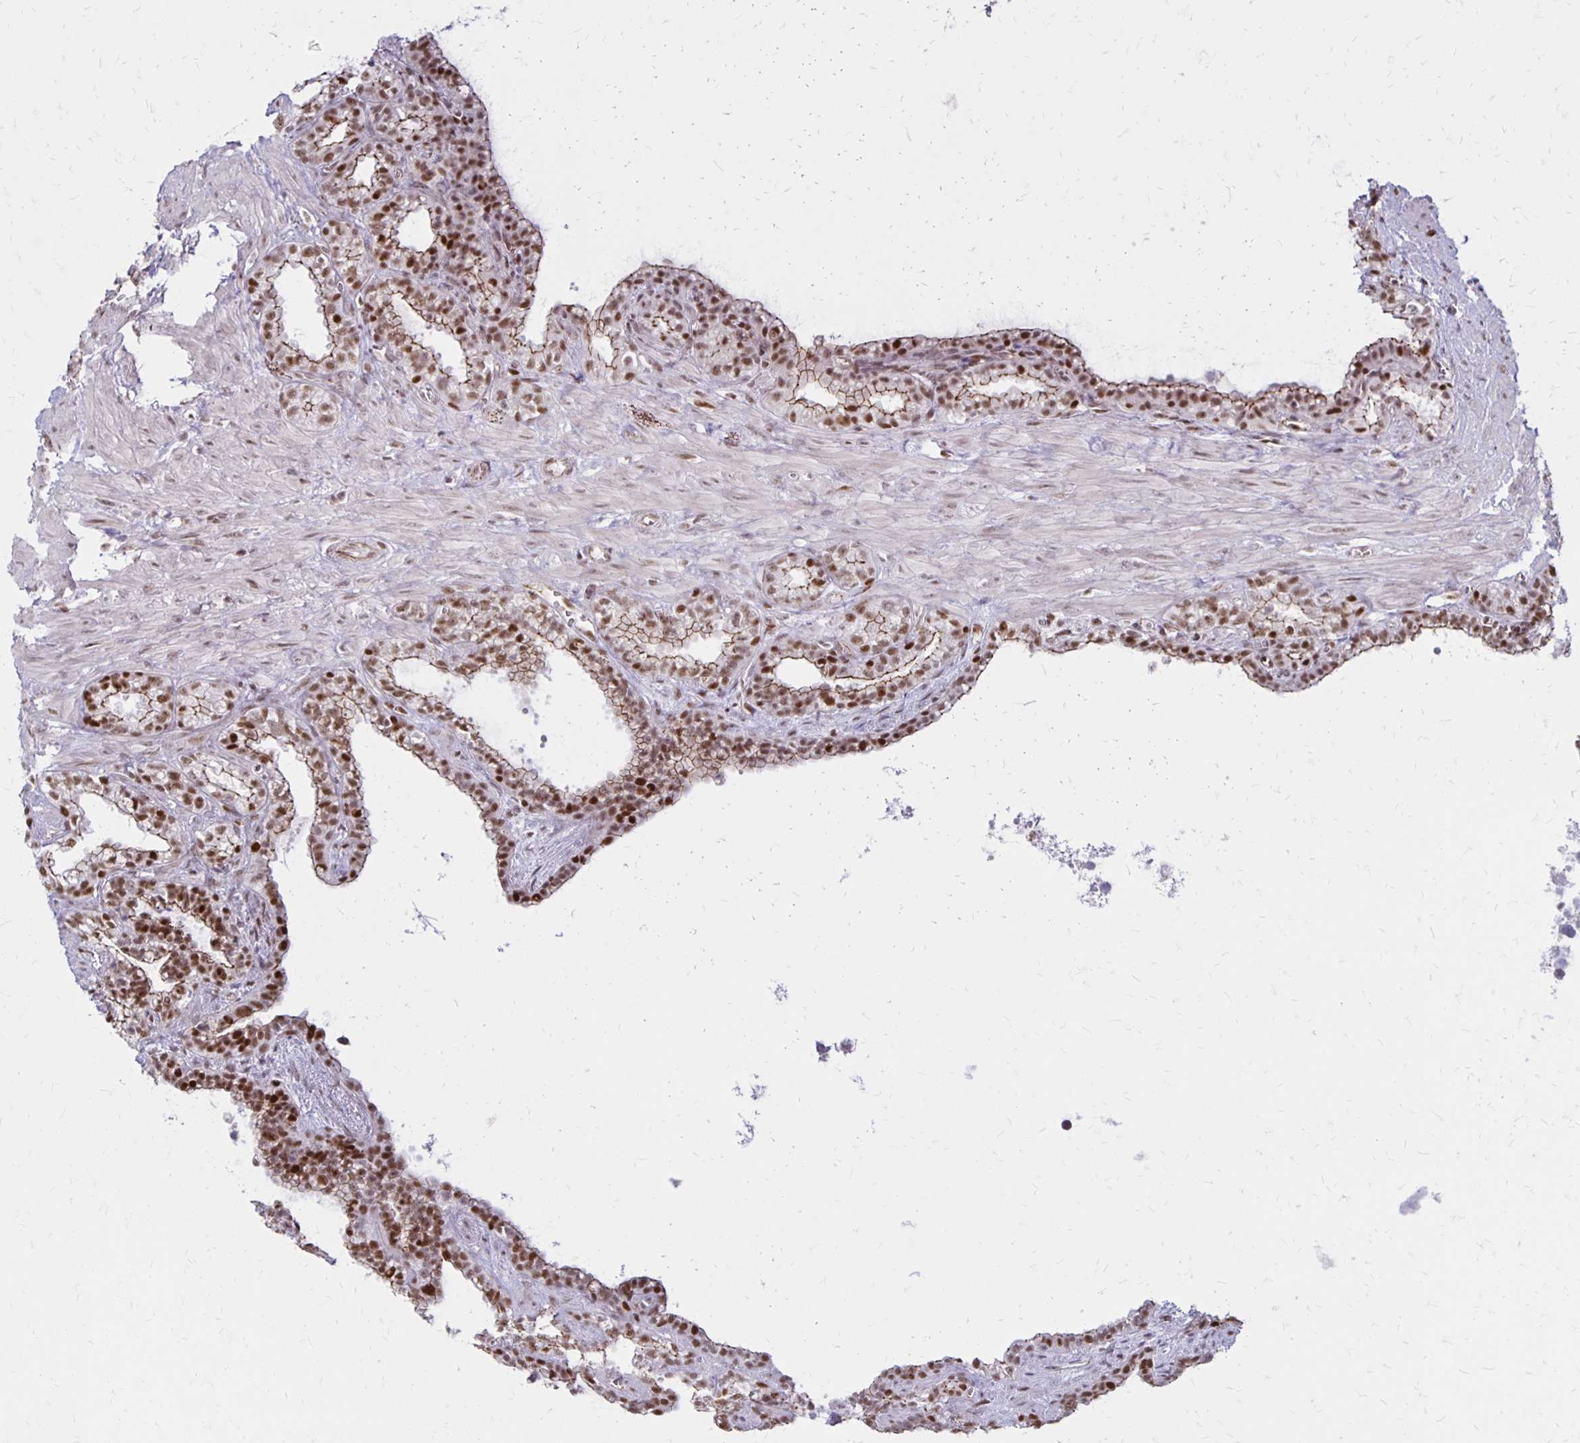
{"staining": {"intensity": "moderate", "quantity": ">75%", "location": "cytoplasmic/membranous,nuclear"}, "tissue": "seminal vesicle", "cell_type": "Glandular cells", "image_type": "normal", "snomed": [{"axis": "morphology", "description": "Normal tissue, NOS"}, {"axis": "topography", "description": "Seminal veicle"}], "caption": "A medium amount of moderate cytoplasmic/membranous,nuclear positivity is seen in about >75% of glandular cells in benign seminal vesicle. (DAB (3,3'-diaminobenzidine) = brown stain, brightfield microscopy at high magnification).", "gene": "DDB2", "patient": {"sex": "male", "age": 76}}